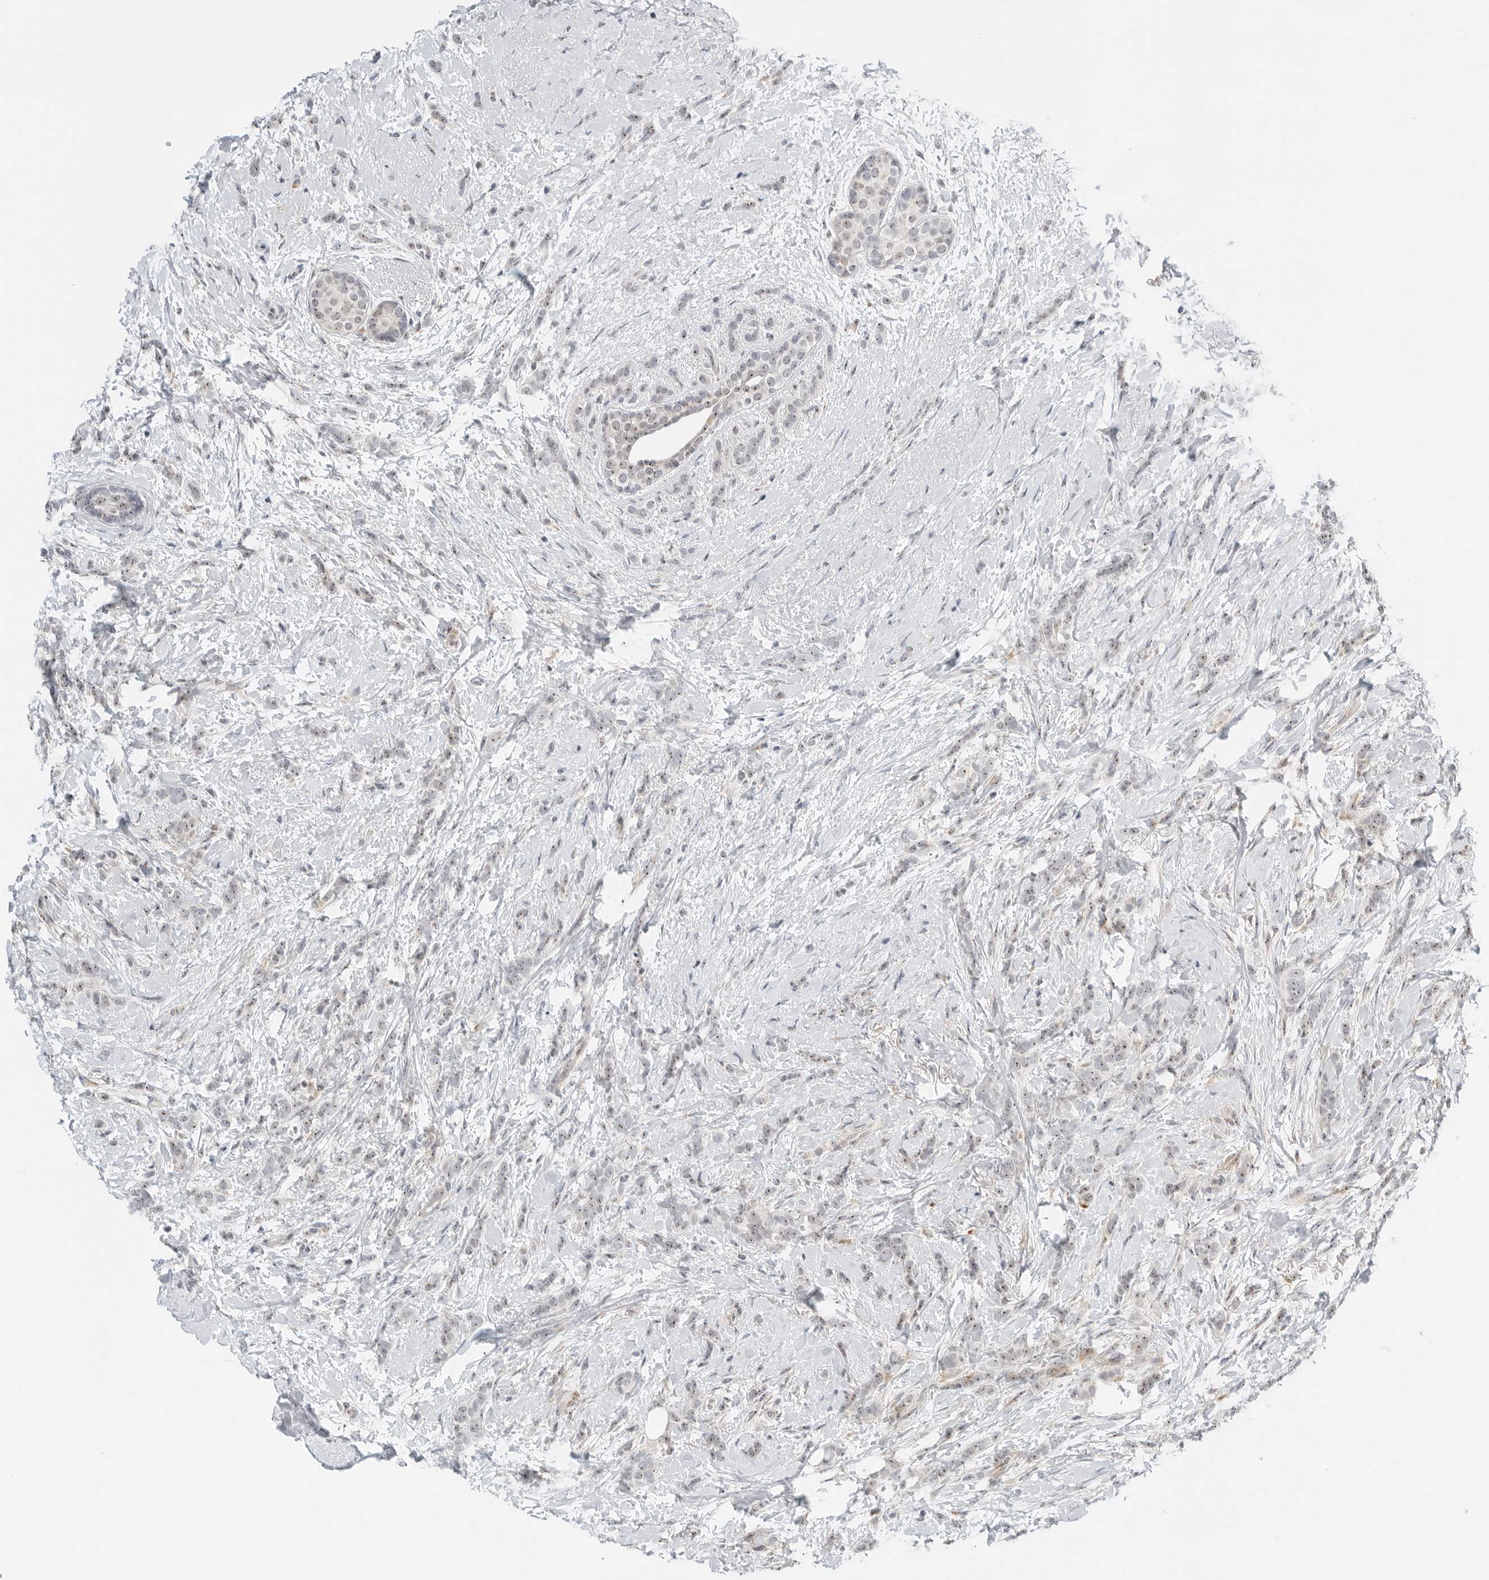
{"staining": {"intensity": "weak", "quantity": "25%-75%", "location": "nuclear"}, "tissue": "breast cancer", "cell_type": "Tumor cells", "image_type": "cancer", "snomed": [{"axis": "morphology", "description": "Lobular carcinoma, in situ"}, {"axis": "morphology", "description": "Lobular carcinoma"}, {"axis": "topography", "description": "Breast"}], "caption": "Immunohistochemical staining of human breast cancer (lobular carcinoma) exhibits low levels of weak nuclear protein positivity in approximately 25%-75% of tumor cells.", "gene": "RIMKLA", "patient": {"sex": "female", "age": 41}}